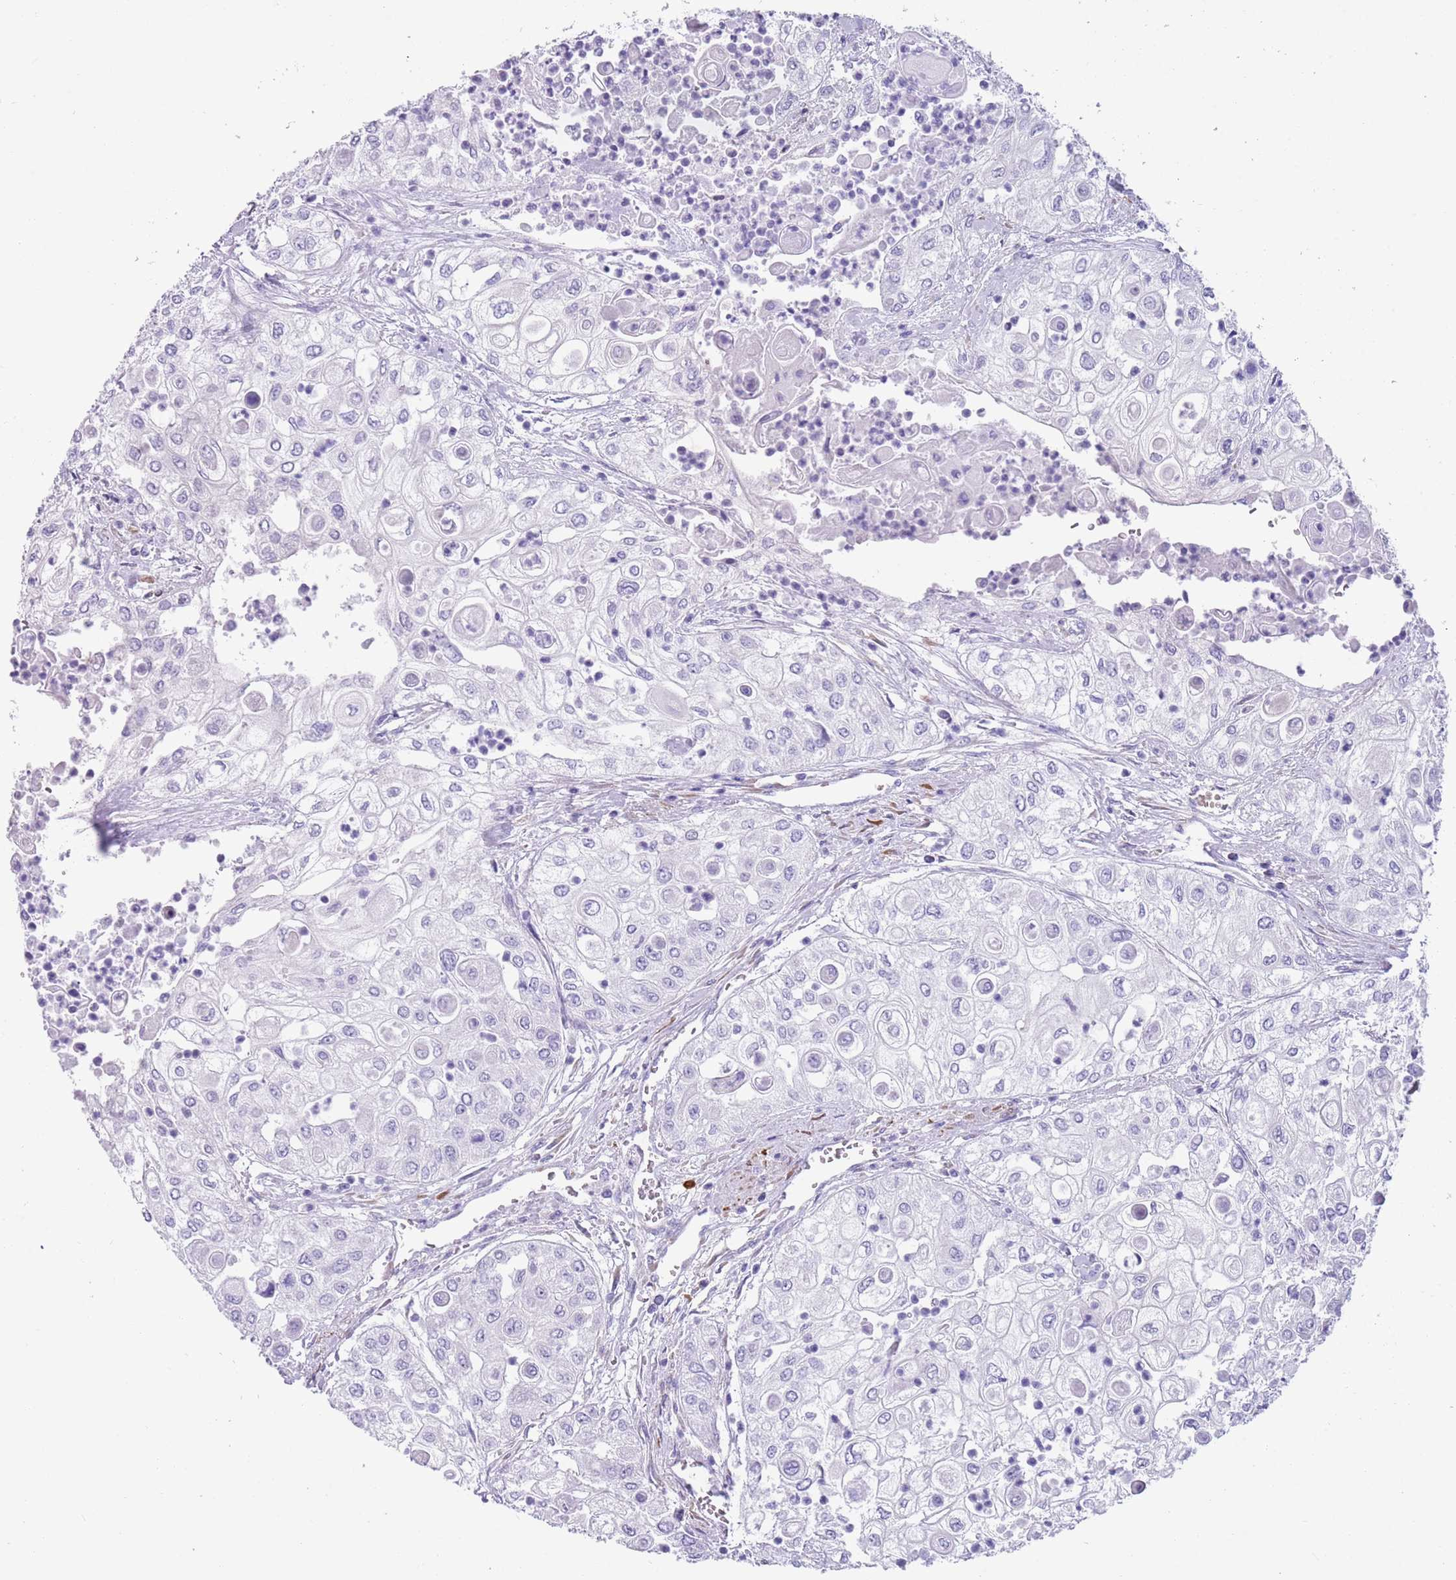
{"staining": {"intensity": "negative", "quantity": "none", "location": "none"}, "tissue": "urothelial cancer", "cell_type": "Tumor cells", "image_type": "cancer", "snomed": [{"axis": "morphology", "description": "Urothelial carcinoma, High grade"}, {"axis": "topography", "description": "Urinary bladder"}], "caption": "Urothelial carcinoma (high-grade) stained for a protein using IHC exhibits no positivity tumor cells.", "gene": "LY6G5B", "patient": {"sex": "female", "age": 79}}